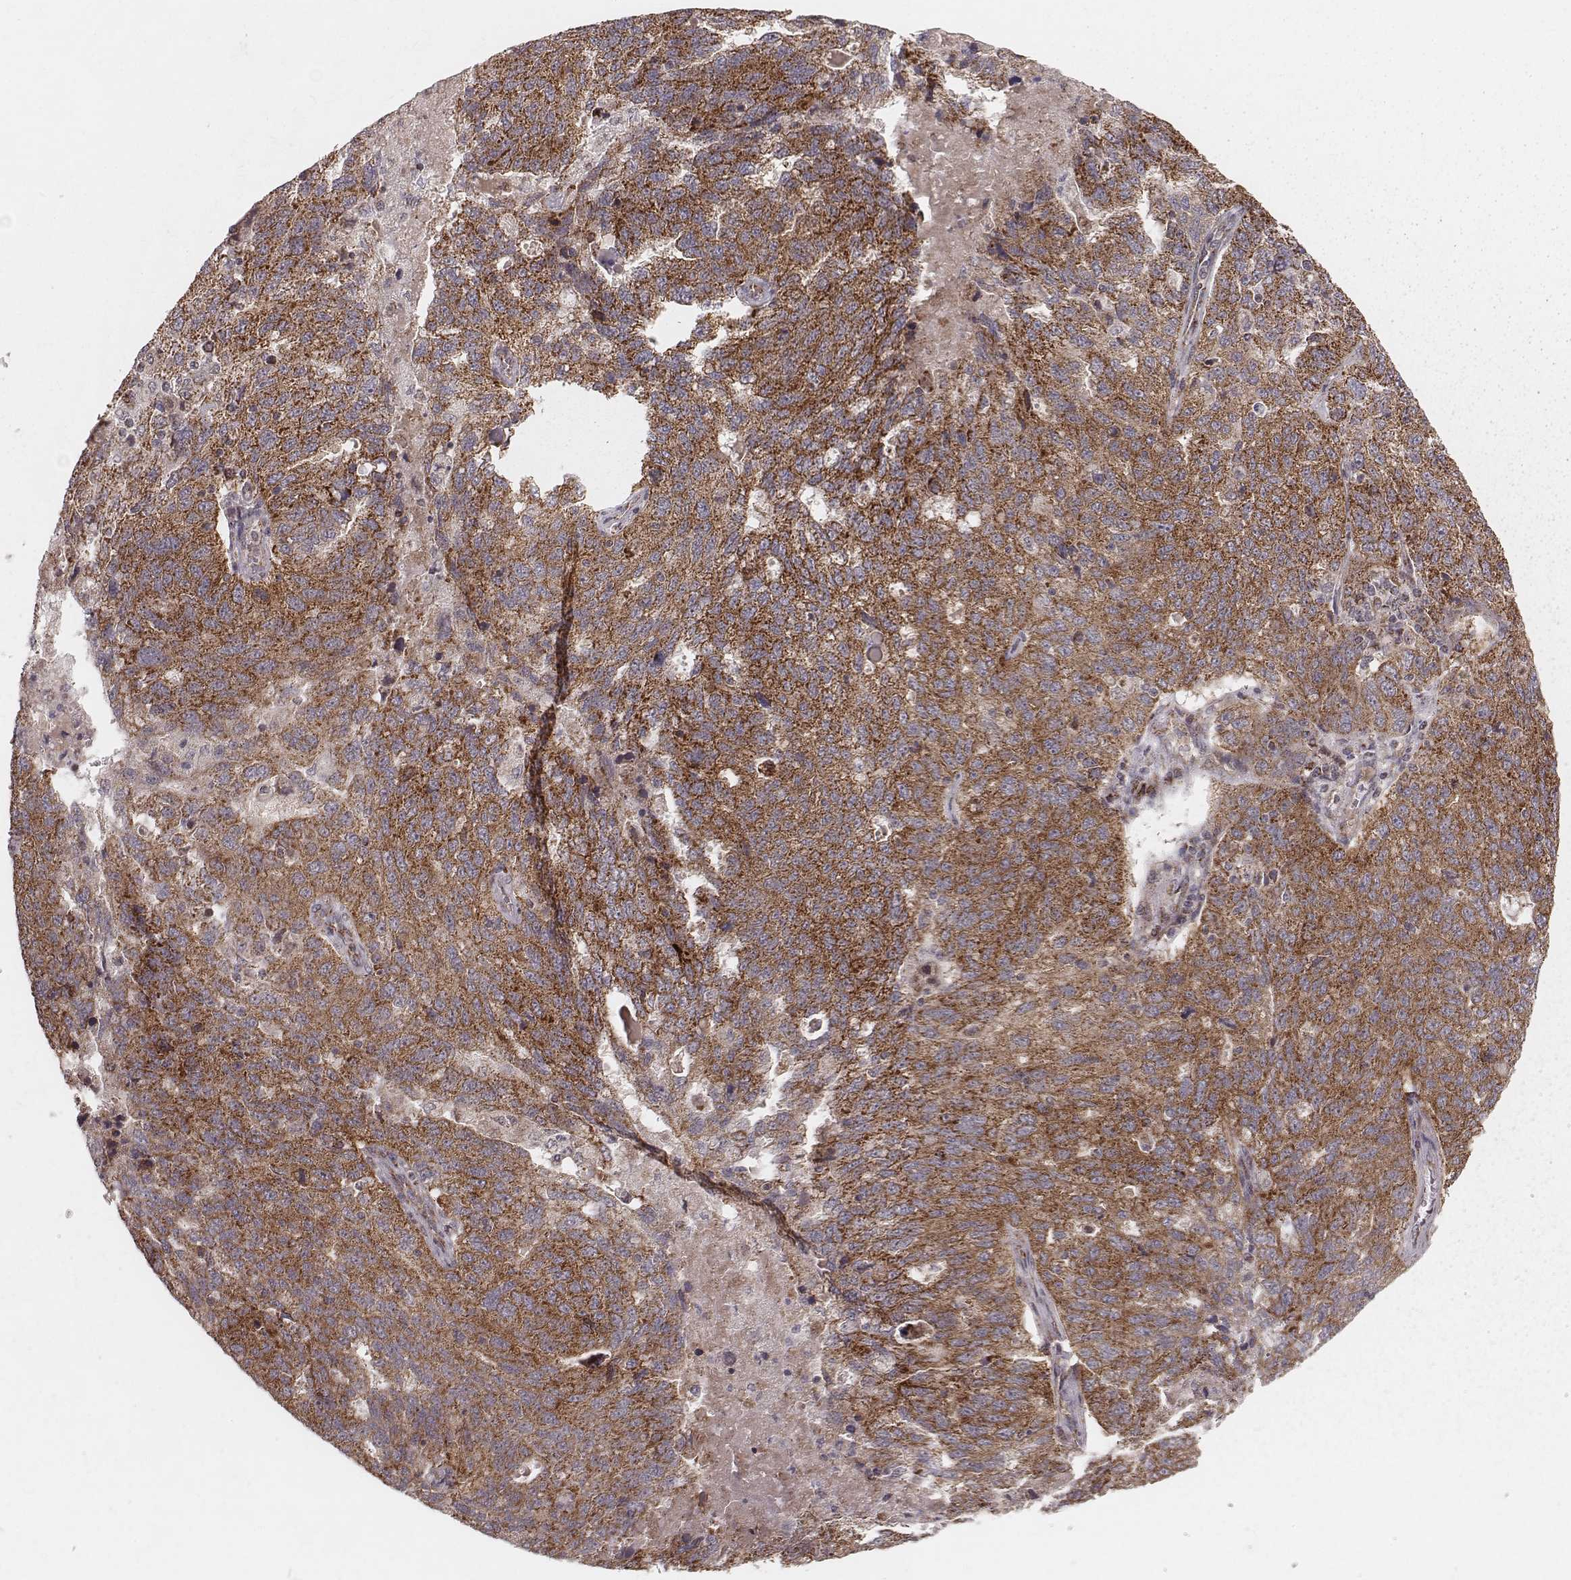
{"staining": {"intensity": "moderate", "quantity": ">75%", "location": "cytoplasmic/membranous"}, "tissue": "ovarian cancer", "cell_type": "Tumor cells", "image_type": "cancer", "snomed": [{"axis": "morphology", "description": "Cystadenocarcinoma, serous, NOS"}, {"axis": "topography", "description": "Ovary"}], "caption": "Brown immunohistochemical staining in ovarian cancer displays moderate cytoplasmic/membranous expression in about >75% of tumor cells.", "gene": "NDUFA7", "patient": {"sex": "female", "age": 71}}